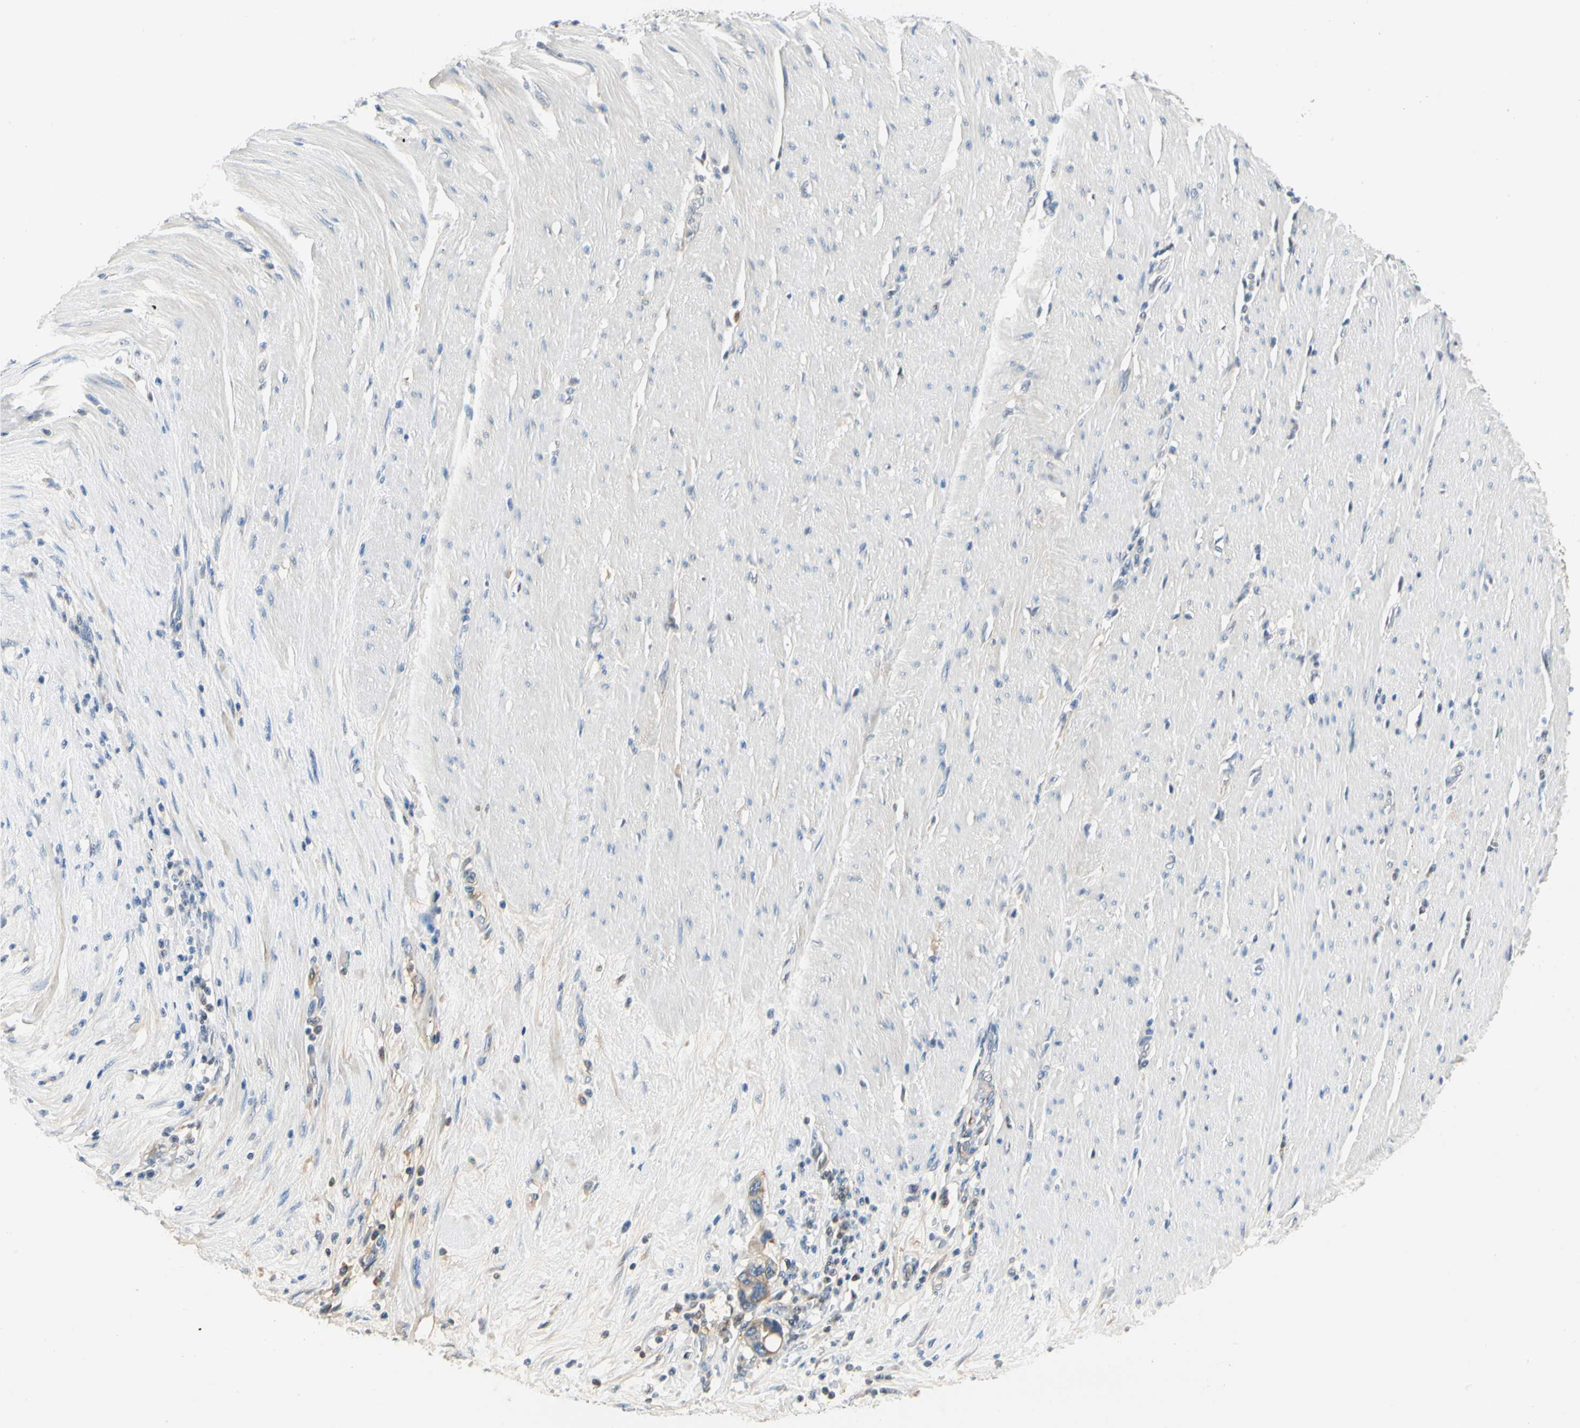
{"staining": {"intensity": "moderate", "quantity": ">75%", "location": "cytoplasmic/membranous"}, "tissue": "pancreatic cancer", "cell_type": "Tumor cells", "image_type": "cancer", "snomed": [{"axis": "morphology", "description": "Adenocarcinoma, NOS"}, {"axis": "topography", "description": "Pancreas"}], "caption": "Immunohistochemistry photomicrograph of neoplastic tissue: pancreatic cancer (adenocarcinoma) stained using immunohistochemistry (IHC) demonstrates medium levels of moderate protein expression localized specifically in the cytoplasmic/membranous of tumor cells, appearing as a cytoplasmic/membranous brown color.", "gene": "LAMB3", "patient": {"sex": "female", "age": 57}}